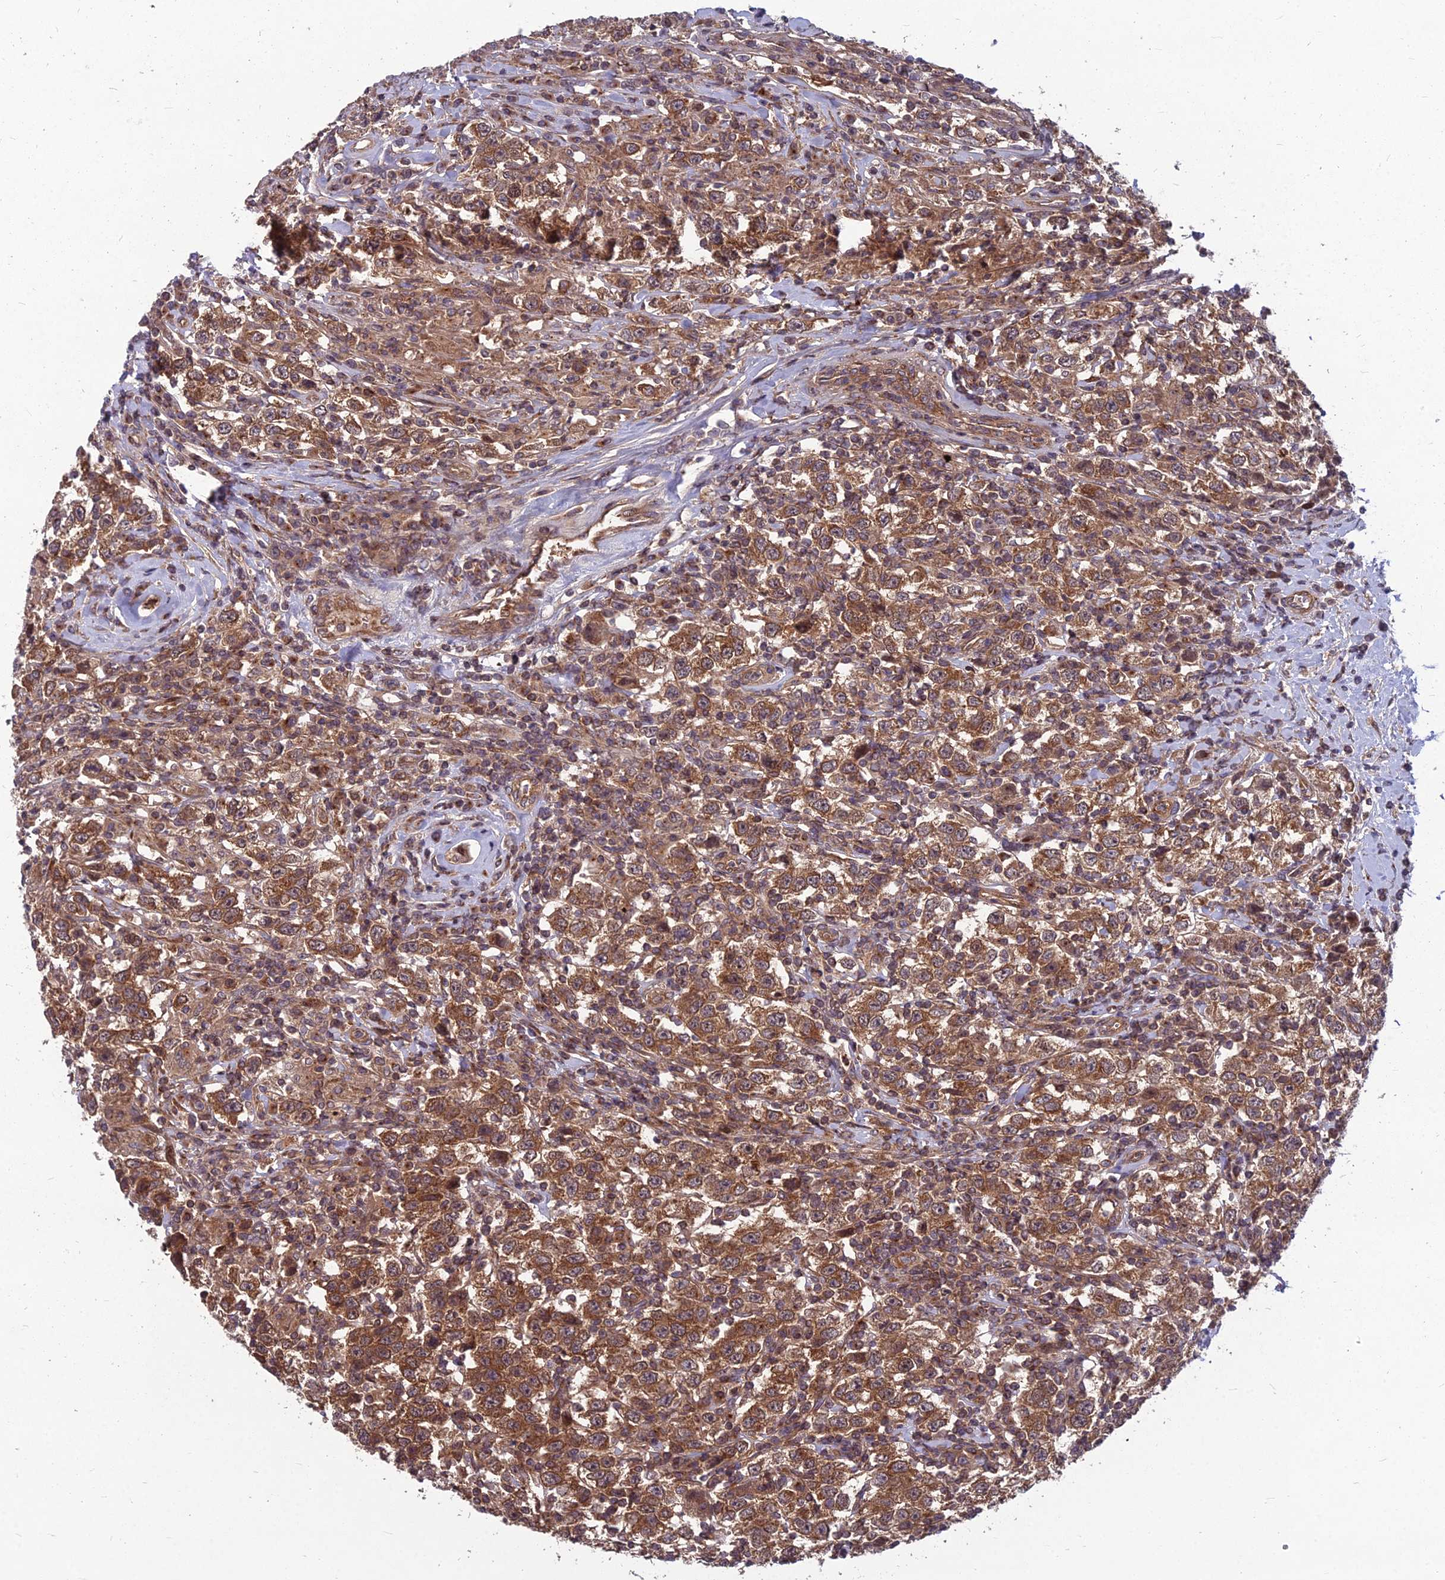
{"staining": {"intensity": "moderate", "quantity": ">75%", "location": "cytoplasmic/membranous"}, "tissue": "testis cancer", "cell_type": "Tumor cells", "image_type": "cancer", "snomed": [{"axis": "morphology", "description": "Seminoma, NOS"}, {"axis": "topography", "description": "Testis"}], "caption": "Testis seminoma stained for a protein (brown) displays moderate cytoplasmic/membranous positive positivity in about >75% of tumor cells.", "gene": "MFSD8", "patient": {"sex": "male", "age": 41}}